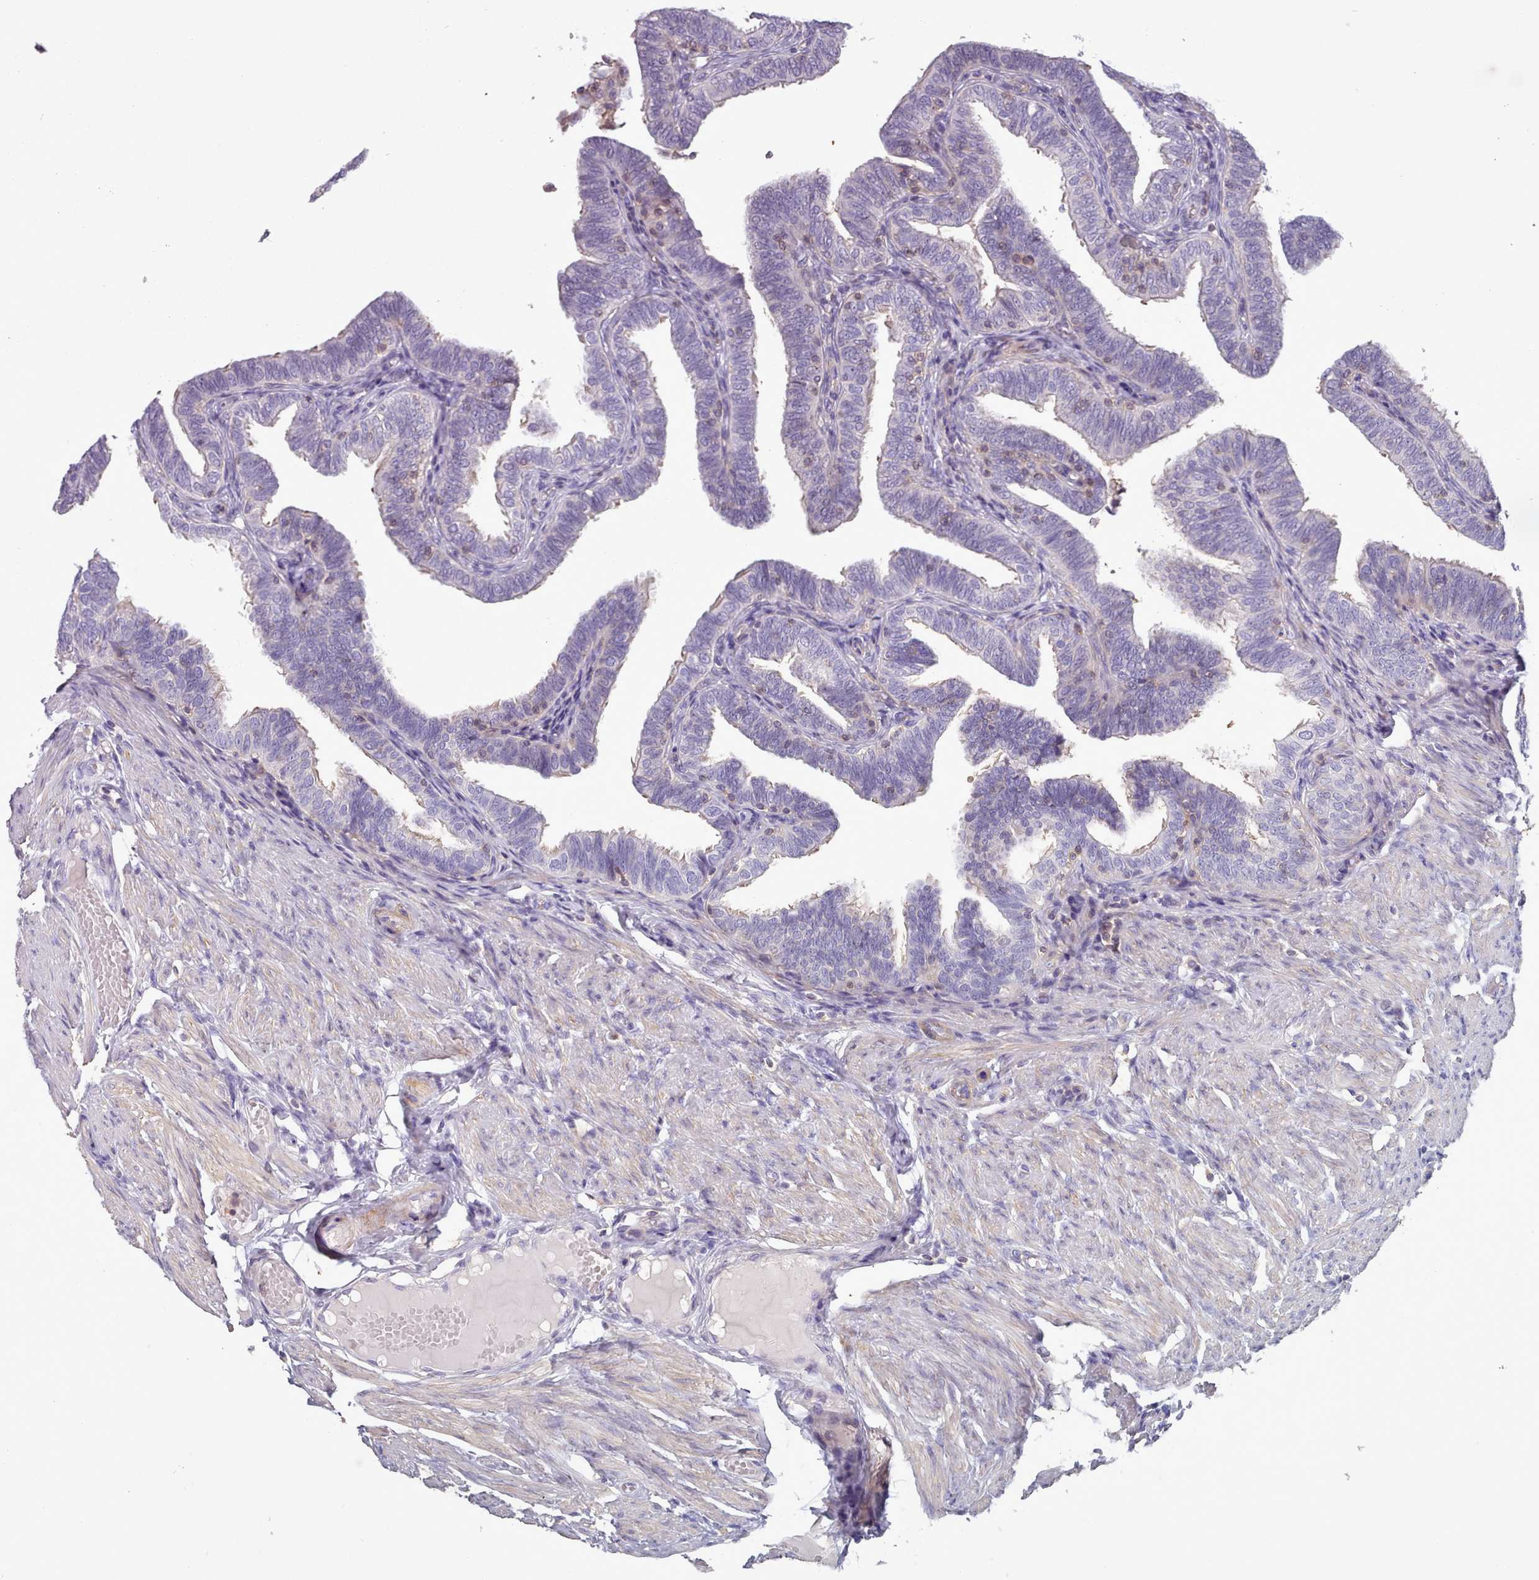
{"staining": {"intensity": "weak", "quantity": "25%-75%", "location": "cytoplasmic/membranous"}, "tissue": "fallopian tube", "cell_type": "Glandular cells", "image_type": "normal", "snomed": [{"axis": "morphology", "description": "Normal tissue, NOS"}, {"axis": "topography", "description": "Fallopian tube"}], "caption": "A low amount of weak cytoplasmic/membranous expression is present in about 25%-75% of glandular cells in normal fallopian tube.", "gene": "RAC1", "patient": {"sex": "female", "age": 39}}